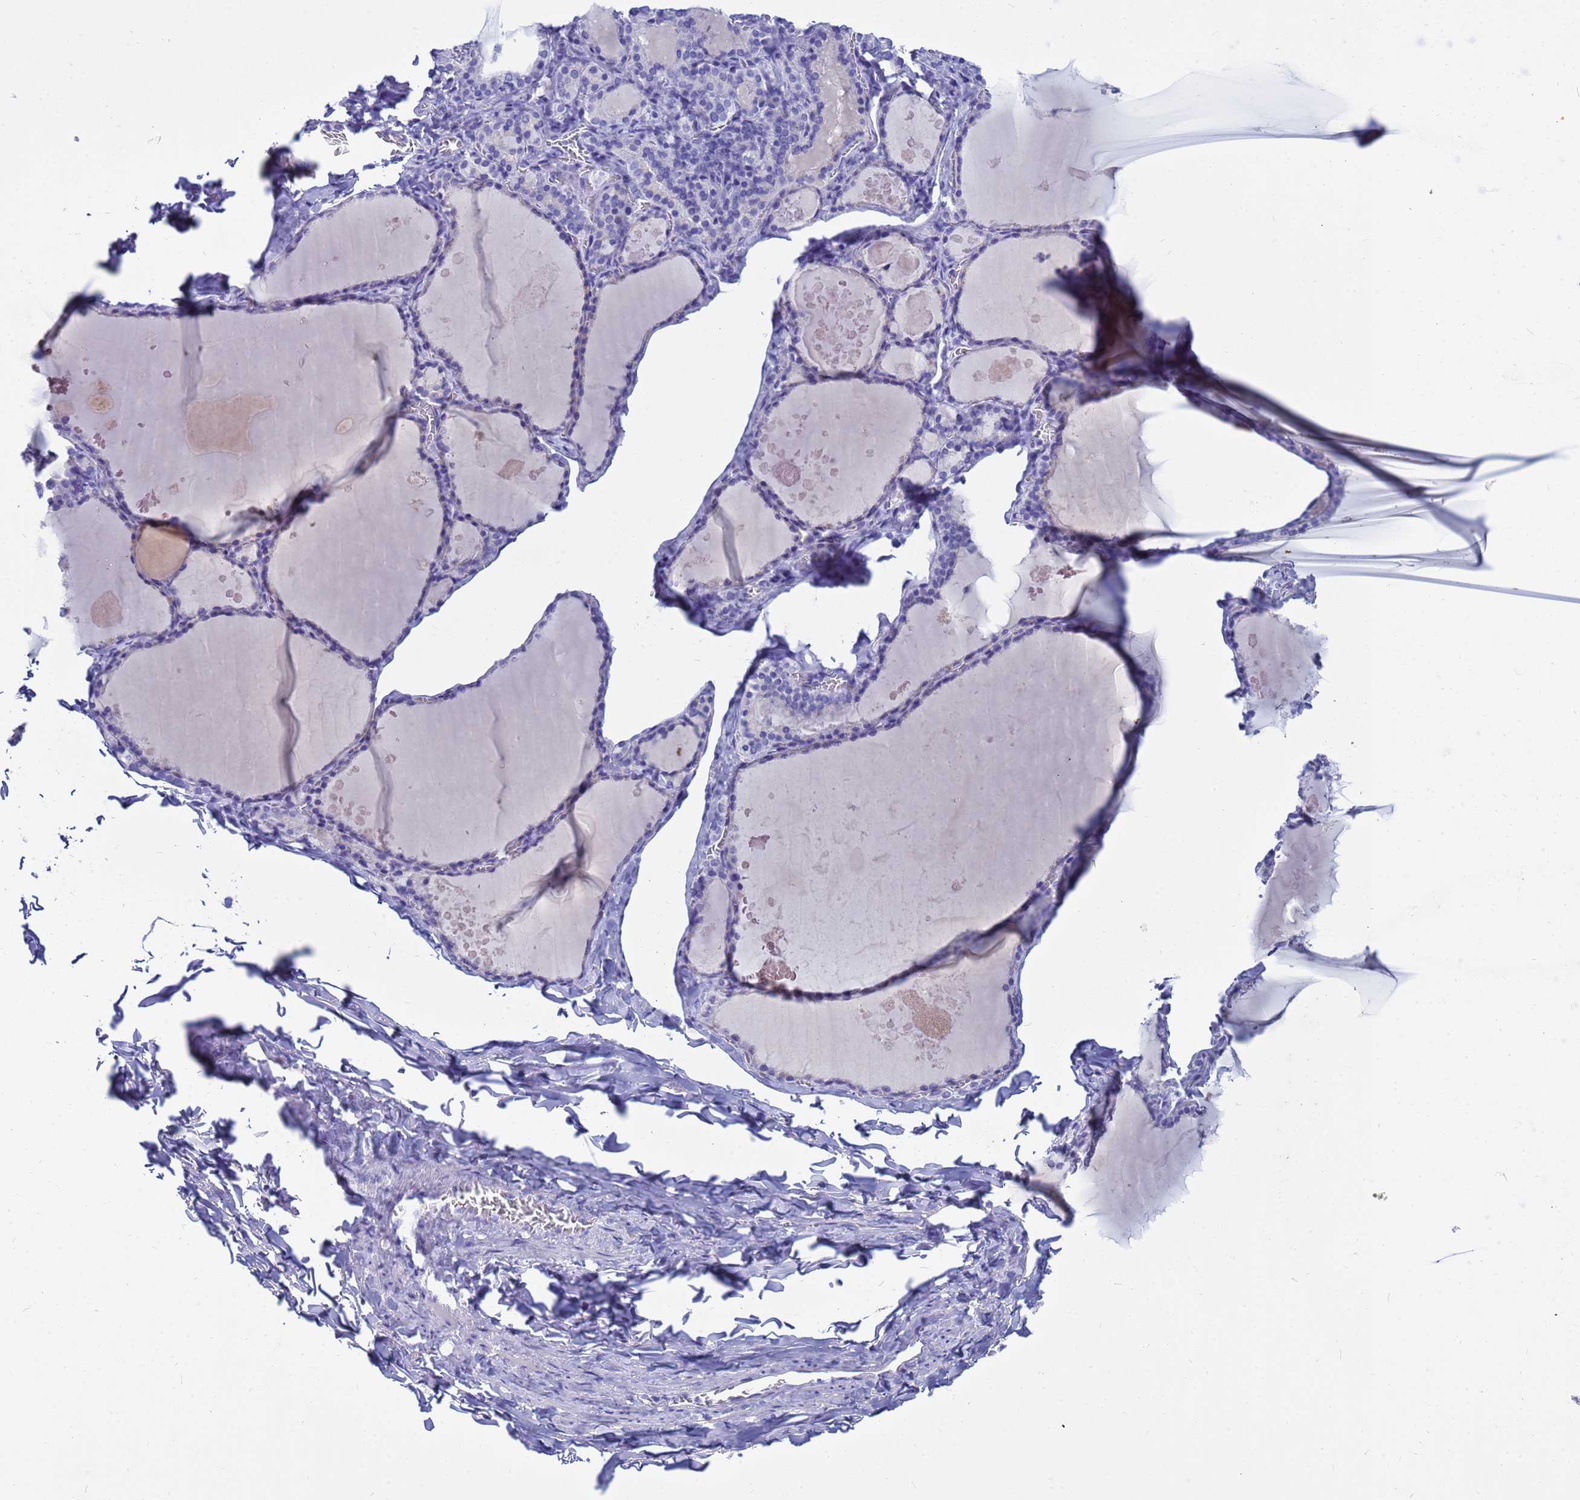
{"staining": {"intensity": "negative", "quantity": "none", "location": "none"}, "tissue": "thyroid gland", "cell_type": "Glandular cells", "image_type": "normal", "snomed": [{"axis": "morphology", "description": "Normal tissue, NOS"}, {"axis": "topography", "description": "Thyroid gland"}], "caption": "Glandular cells are negative for brown protein staining in benign thyroid gland. The staining was performed using DAB to visualize the protein expression in brown, while the nuclei were stained in blue with hematoxylin (Magnification: 20x).", "gene": "SYCN", "patient": {"sex": "male", "age": 56}}